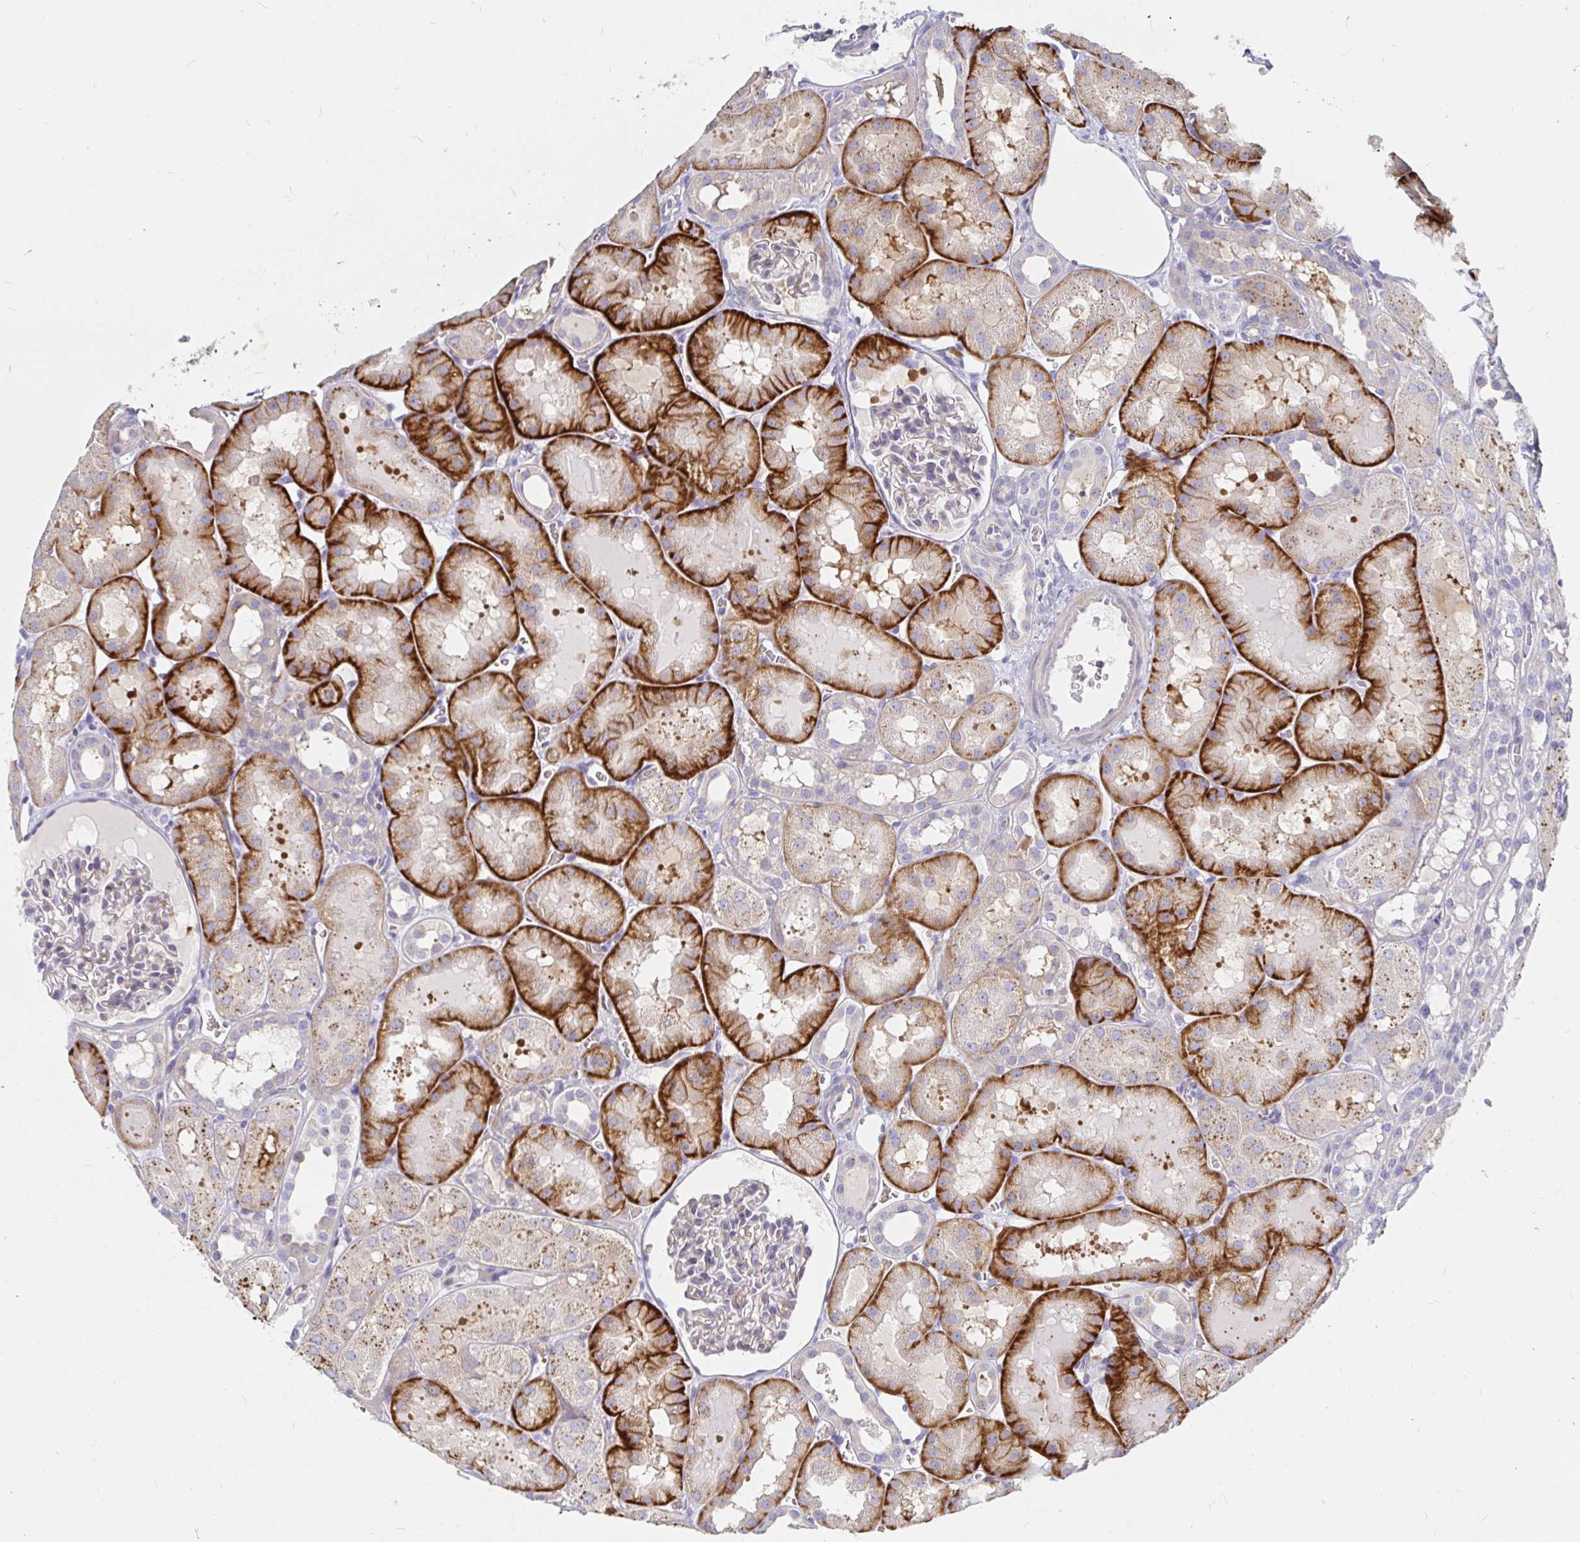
{"staining": {"intensity": "negative", "quantity": "none", "location": "none"}, "tissue": "kidney", "cell_type": "Cells in glomeruli", "image_type": "normal", "snomed": [{"axis": "morphology", "description": "Normal tissue, NOS"}, {"axis": "topography", "description": "Kidney"}, {"axis": "topography", "description": "Urinary bladder"}], "caption": "Immunohistochemistry (IHC) photomicrograph of benign kidney stained for a protein (brown), which demonstrates no expression in cells in glomeruli.", "gene": "KCTD19", "patient": {"sex": "male", "age": 16}}